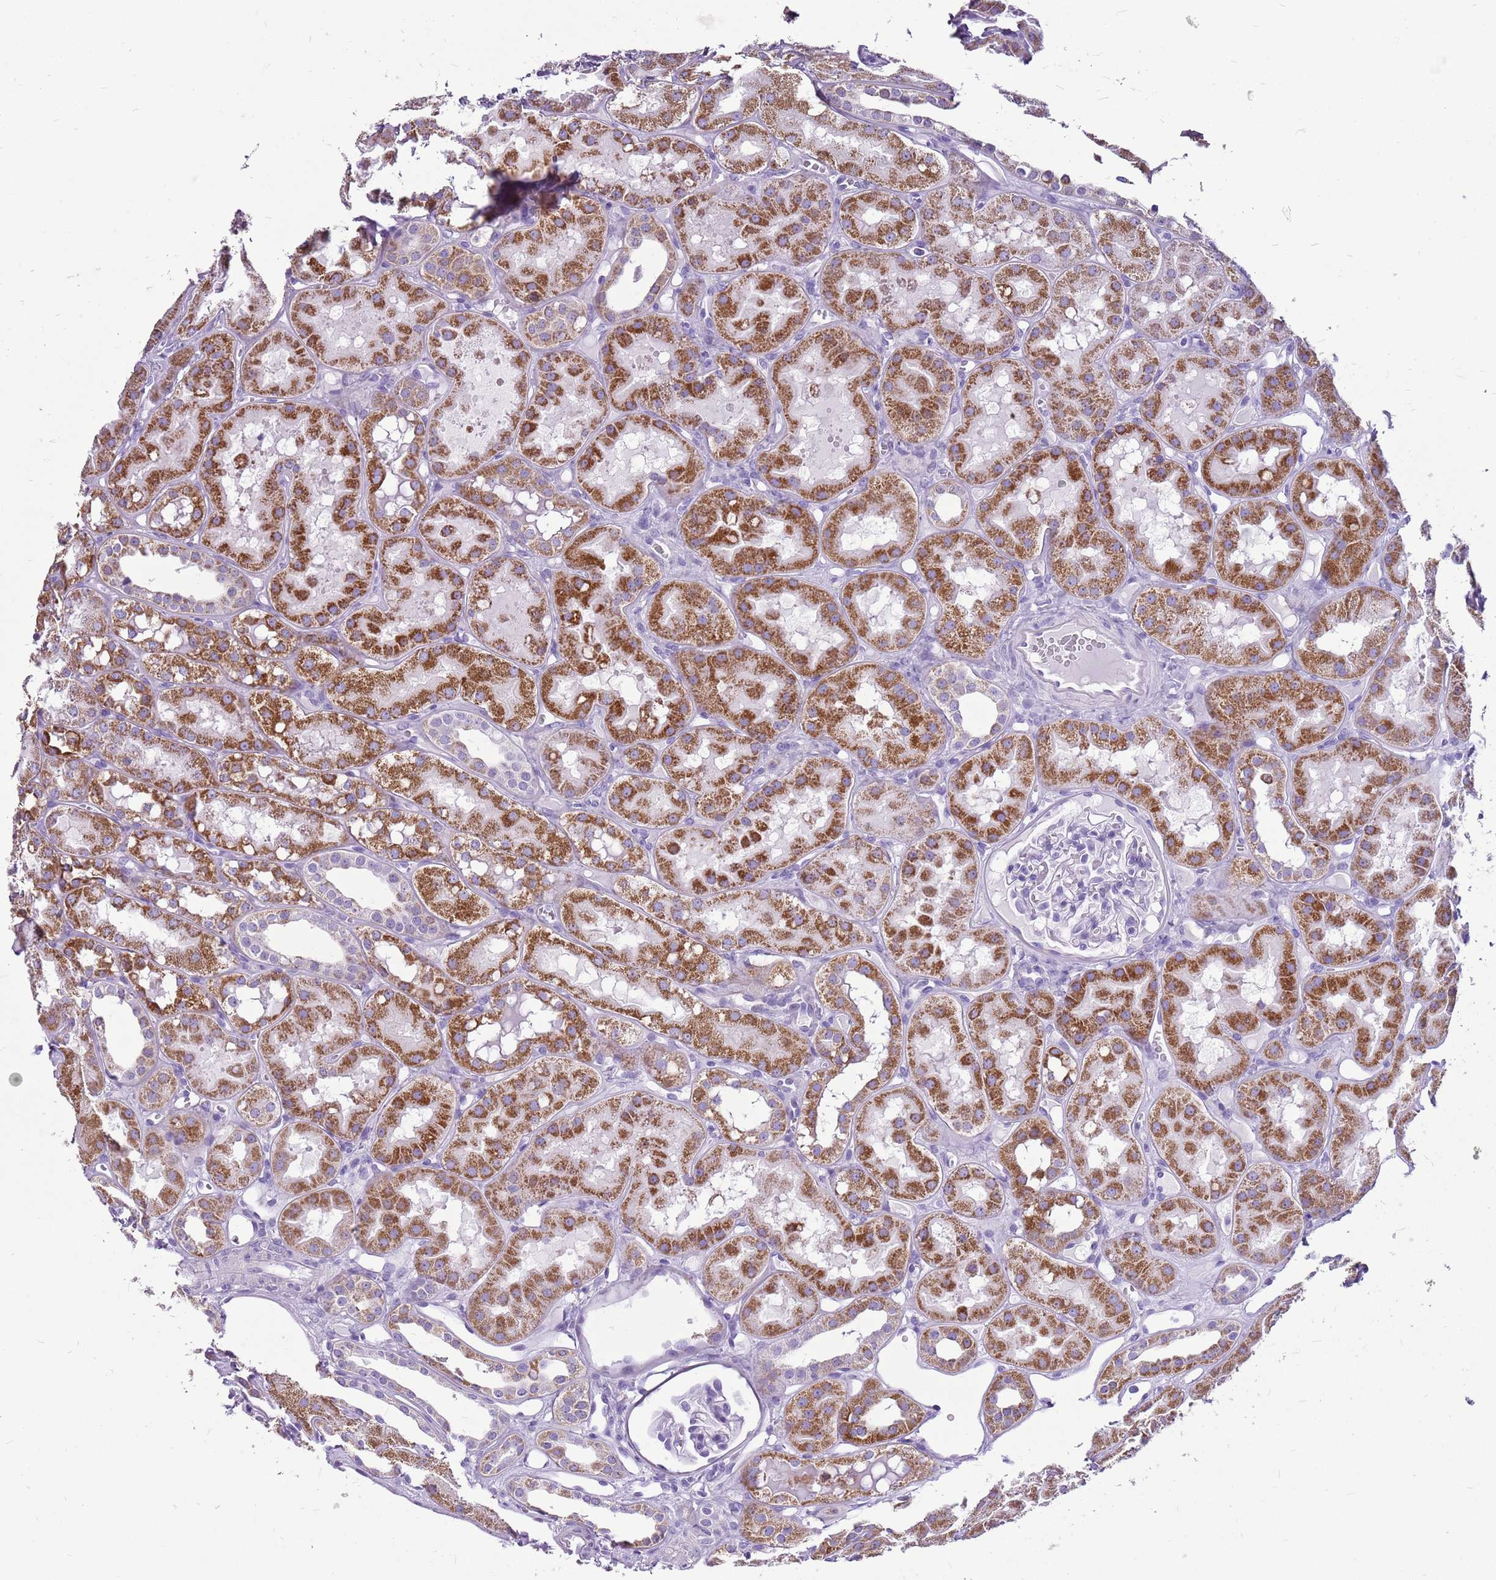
{"staining": {"intensity": "negative", "quantity": "none", "location": "none"}, "tissue": "kidney", "cell_type": "Cells in glomeruli", "image_type": "normal", "snomed": [{"axis": "morphology", "description": "Normal tissue, NOS"}, {"axis": "topography", "description": "Kidney"}], "caption": "A high-resolution micrograph shows immunohistochemistry staining of normal kidney, which shows no significant staining in cells in glomeruli. (DAB (3,3'-diaminobenzidine) IHC with hematoxylin counter stain).", "gene": "ACSS3", "patient": {"sex": "male", "age": 16}}